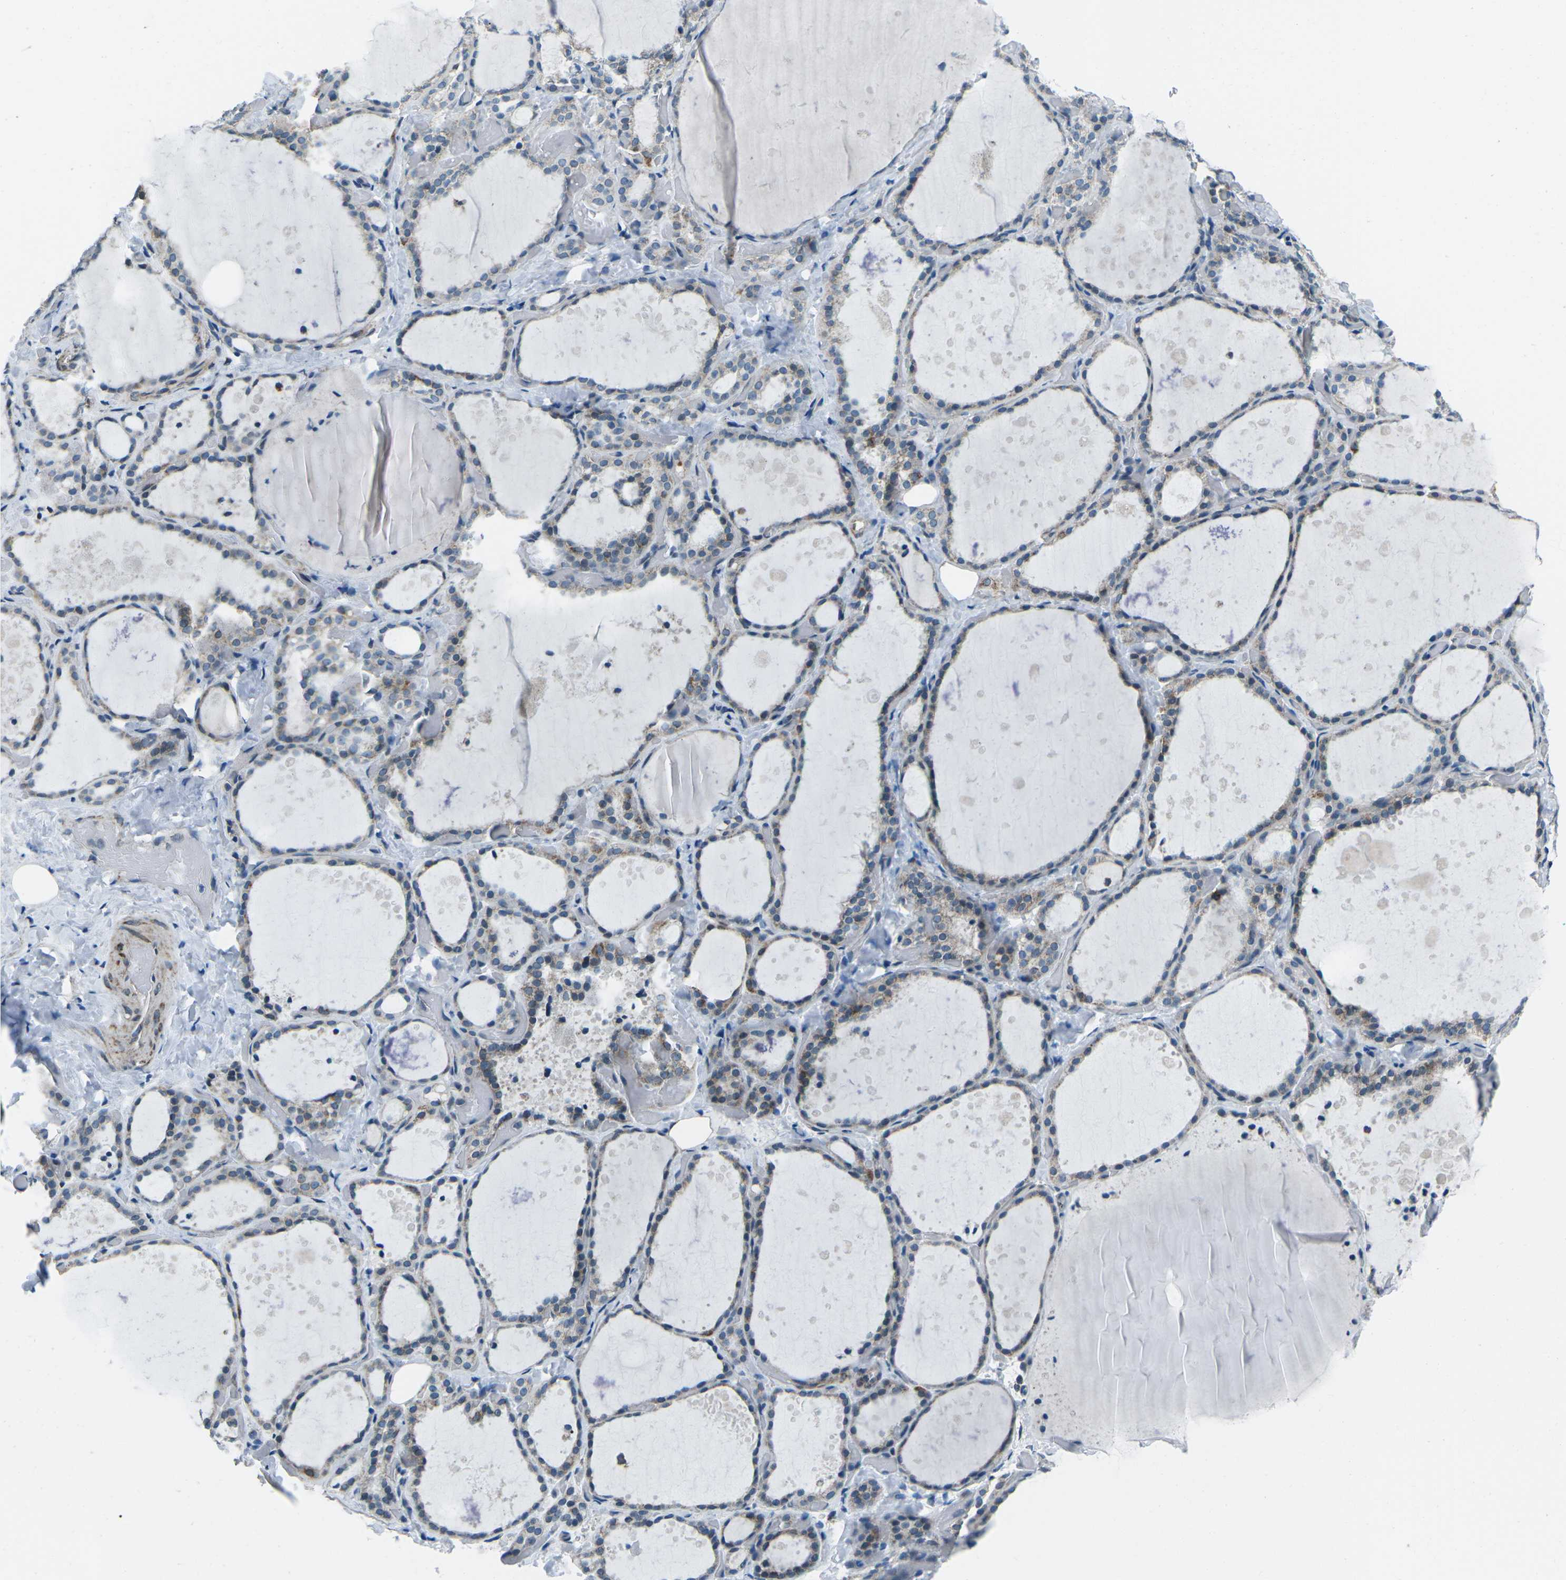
{"staining": {"intensity": "weak", "quantity": "25%-75%", "location": "cytoplasmic/membranous"}, "tissue": "thyroid gland", "cell_type": "Glandular cells", "image_type": "normal", "snomed": [{"axis": "morphology", "description": "Normal tissue, NOS"}, {"axis": "topography", "description": "Thyroid gland"}], "caption": "Thyroid gland stained for a protein (brown) shows weak cytoplasmic/membranous positive positivity in approximately 25%-75% of glandular cells.", "gene": "RFESD", "patient": {"sex": "female", "age": 44}}